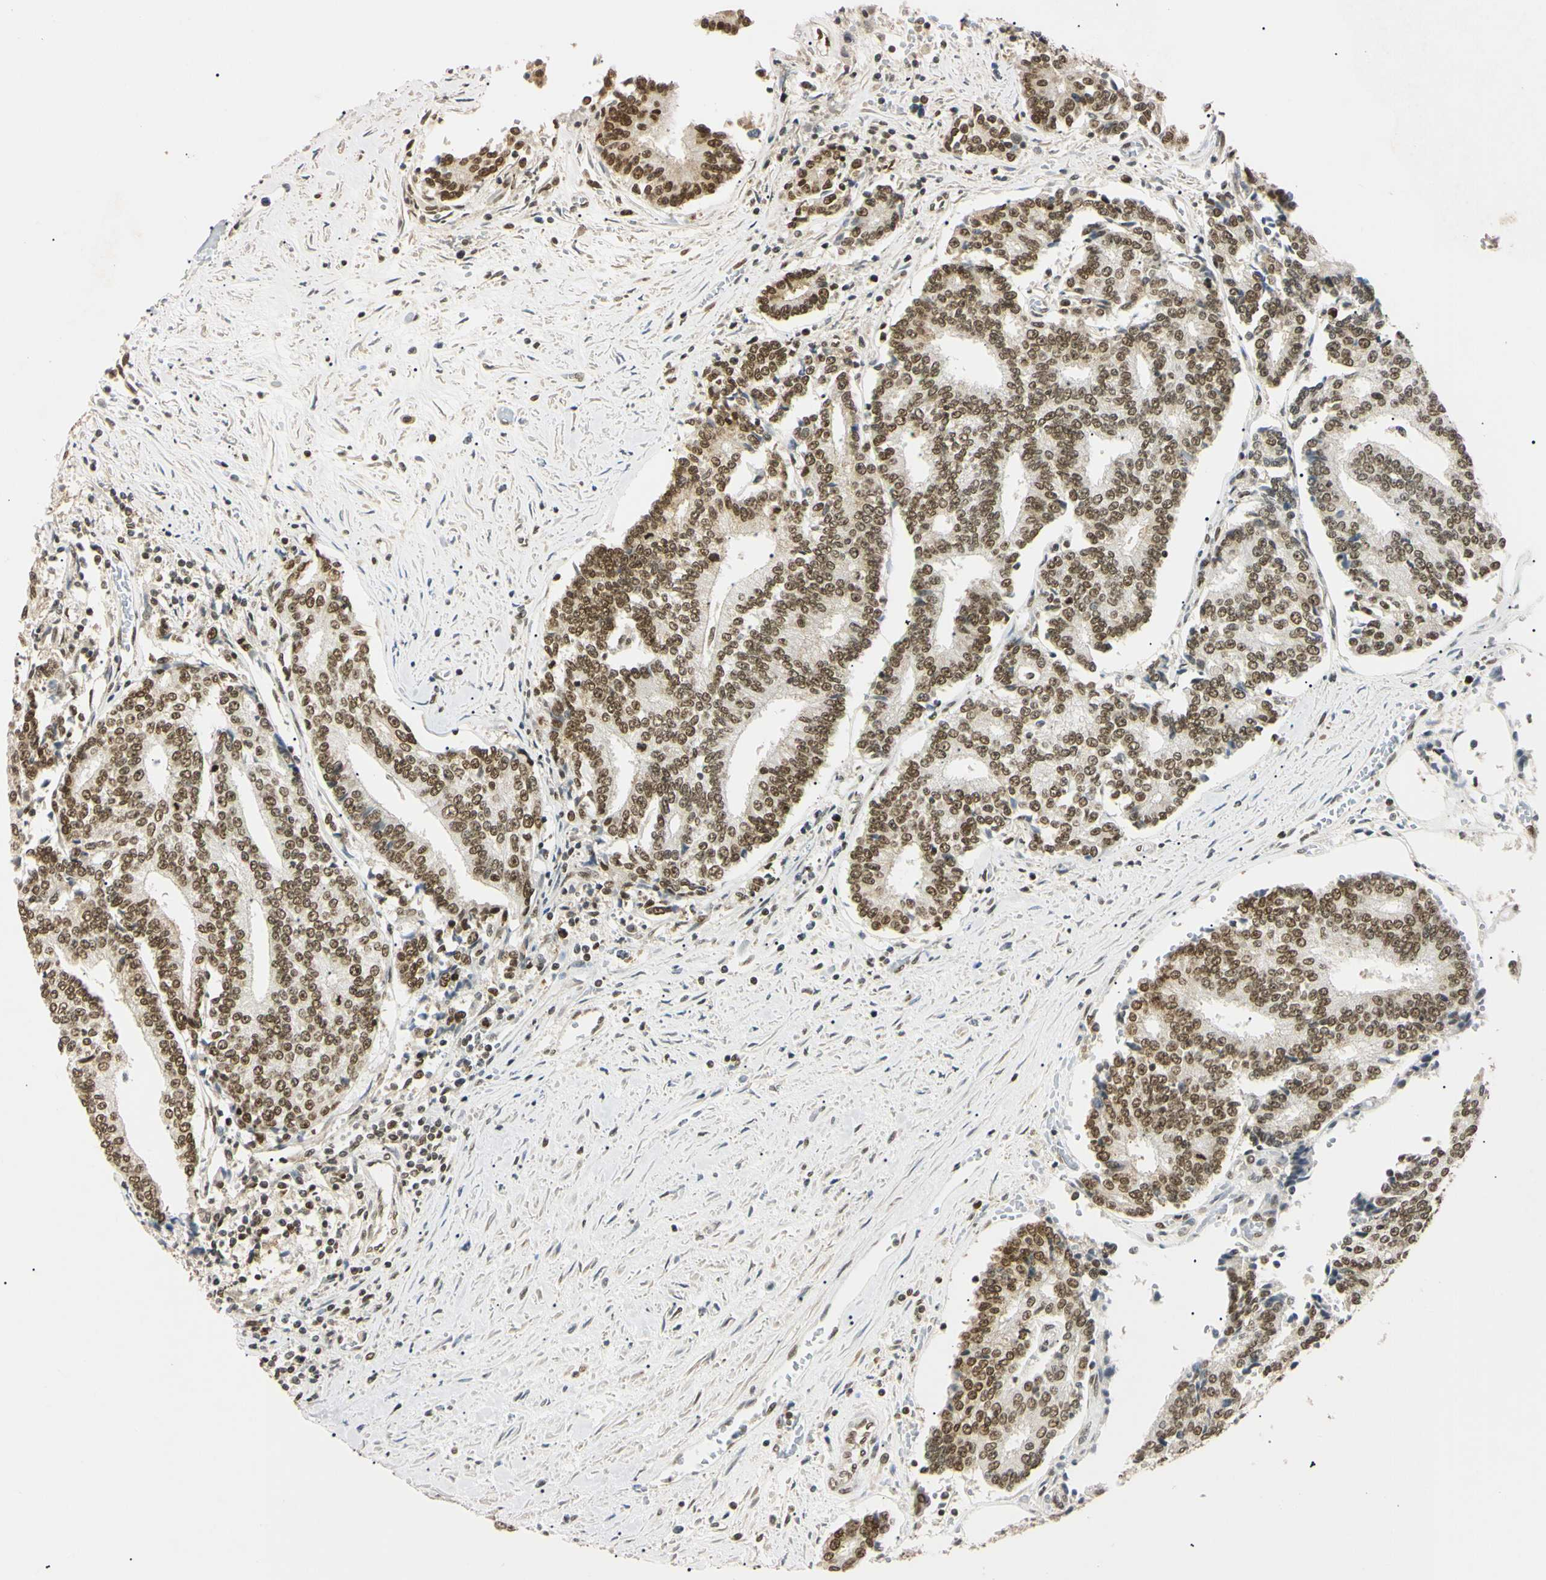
{"staining": {"intensity": "strong", "quantity": ">75%", "location": "nuclear"}, "tissue": "prostate cancer", "cell_type": "Tumor cells", "image_type": "cancer", "snomed": [{"axis": "morphology", "description": "Normal tissue, NOS"}, {"axis": "morphology", "description": "Adenocarcinoma, High grade"}, {"axis": "topography", "description": "Prostate"}, {"axis": "topography", "description": "Seminal veicle"}], "caption": "The immunohistochemical stain highlights strong nuclear expression in tumor cells of prostate cancer tissue.", "gene": "SMARCA5", "patient": {"sex": "male", "age": 55}}